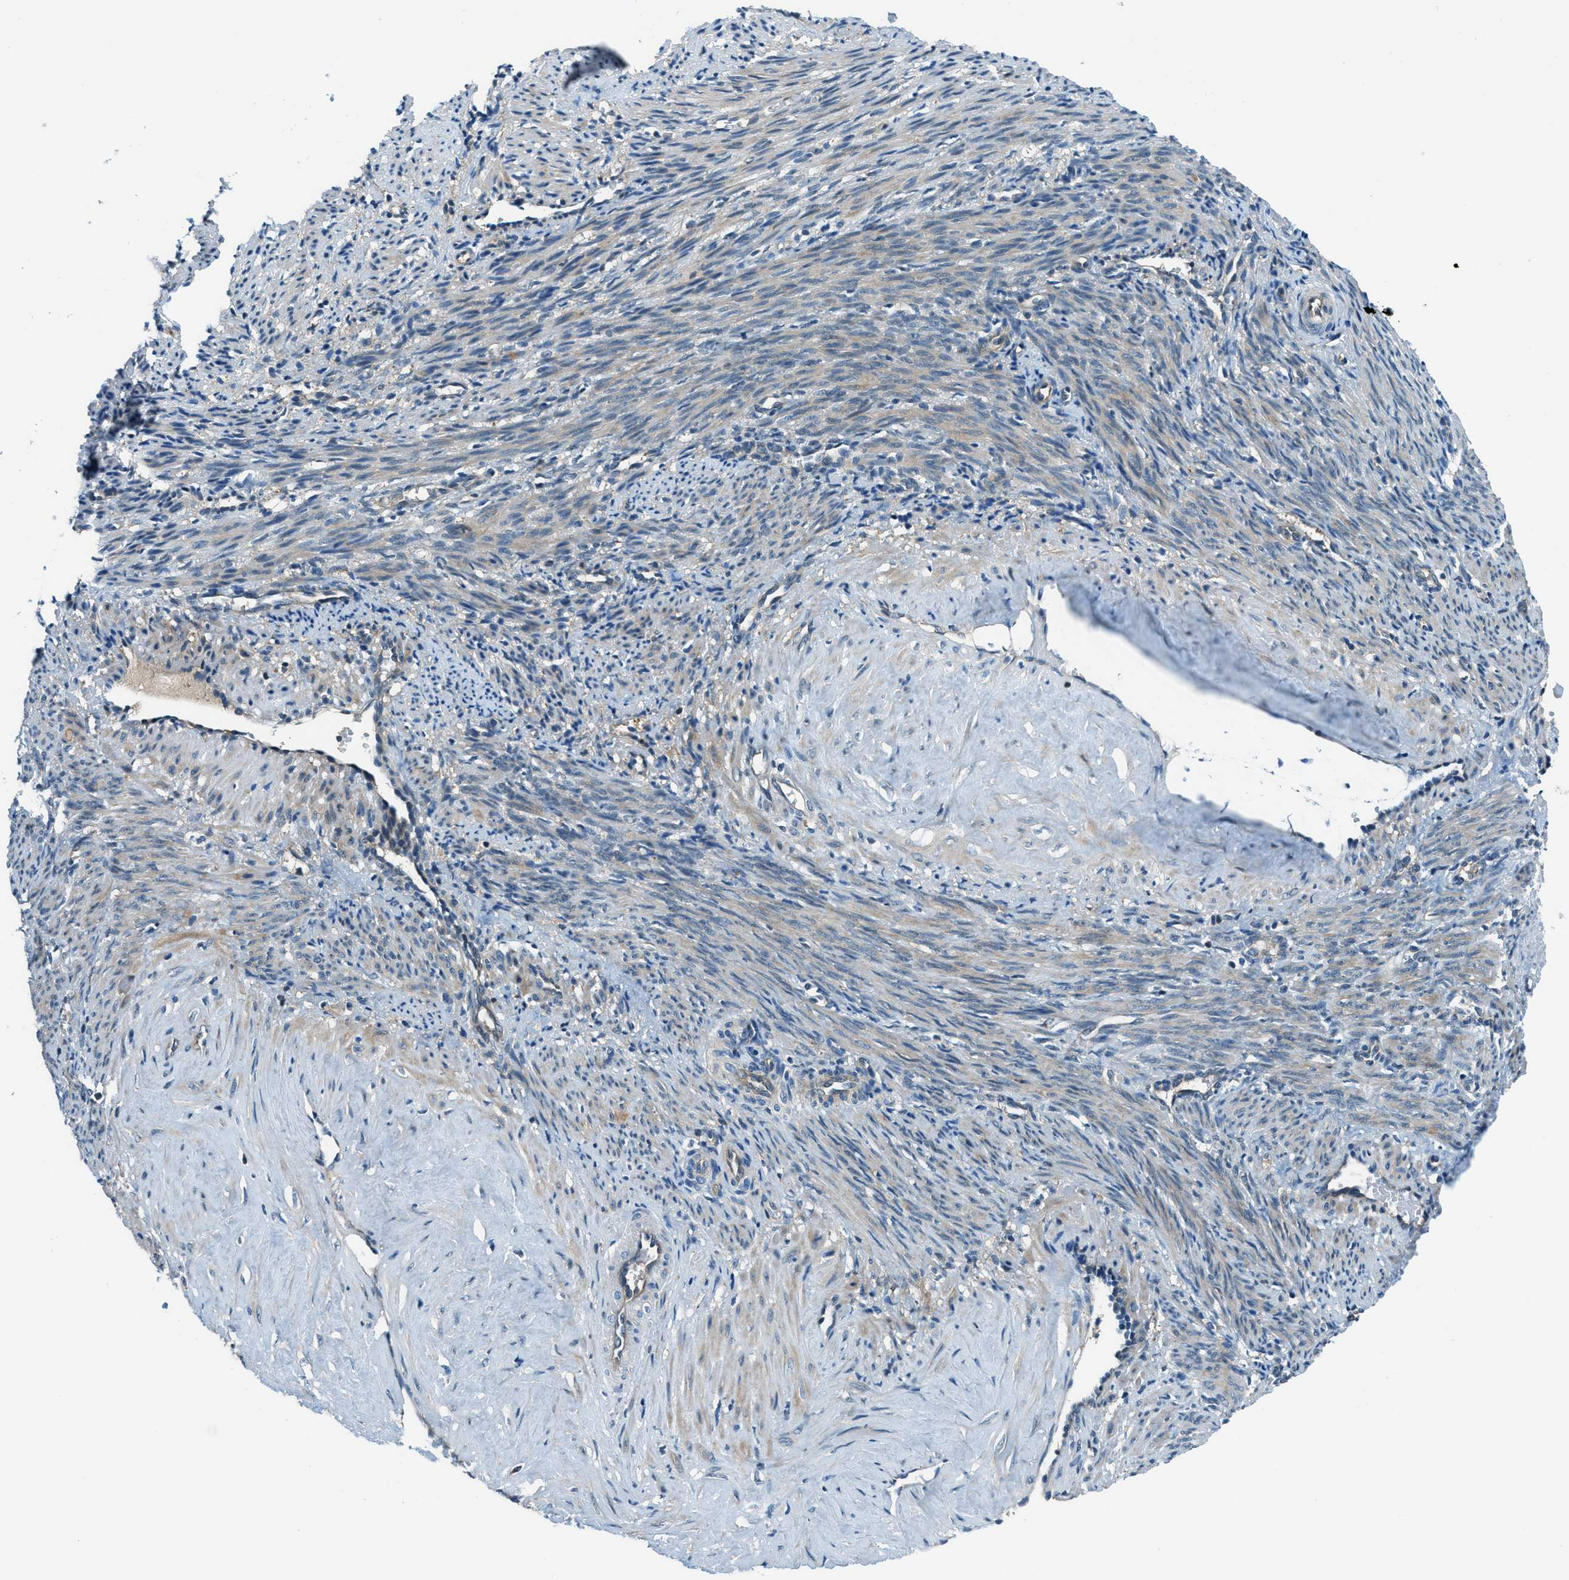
{"staining": {"intensity": "weak", "quantity": "25%-75%", "location": "cytoplasmic/membranous"}, "tissue": "smooth muscle", "cell_type": "Smooth muscle cells", "image_type": "normal", "snomed": [{"axis": "morphology", "description": "Normal tissue, NOS"}, {"axis": "topography", "description": "Endometrium"}], "caption": "Brown immunohistochemical staining in benign smooth muscle shows weak cytoplasmic/membranous expression in approximately 25%-75% of smooth muscle cells.", "gene": "HEBP2", "patient": {"sex": "female", "age": 33}}